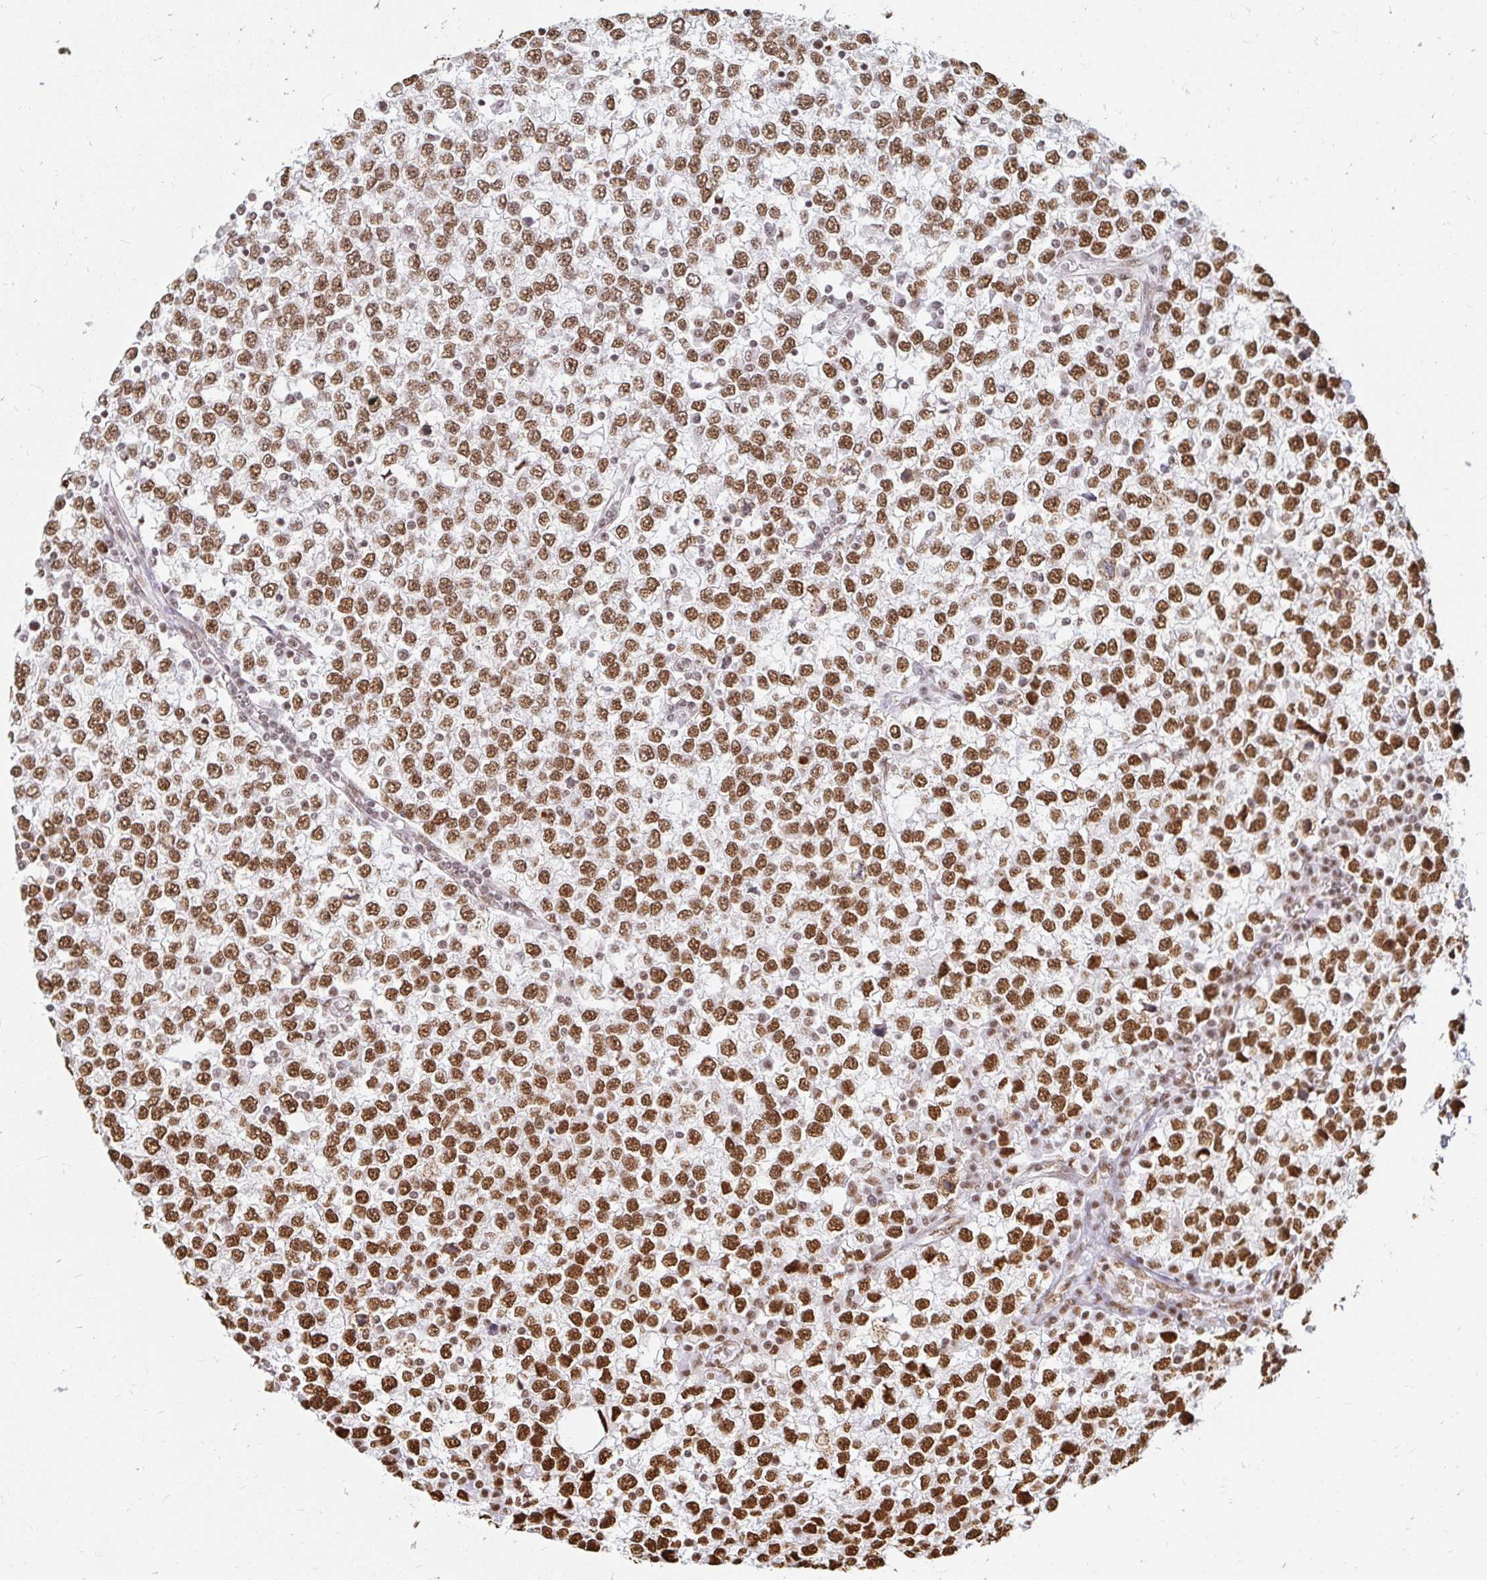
{"staining": {"intensity": "moderate", "quantity": ">75%", "location": "nuclear"}, "tissue": "testis cancer", "cell_type": "Tumor cells", "image_type": "cancer", "snomed": [{"axis": "morphology", "description": "Seminoma, NOS"}, {"axis": "topography", "description": "Testis"}], "caption": "The immunohistochemical stain shows moderate nuclear staining in tumor cells of testis cancer tissue.", "gene": "HNRNPU", "patient": {"sex": "male", "age": 65}}